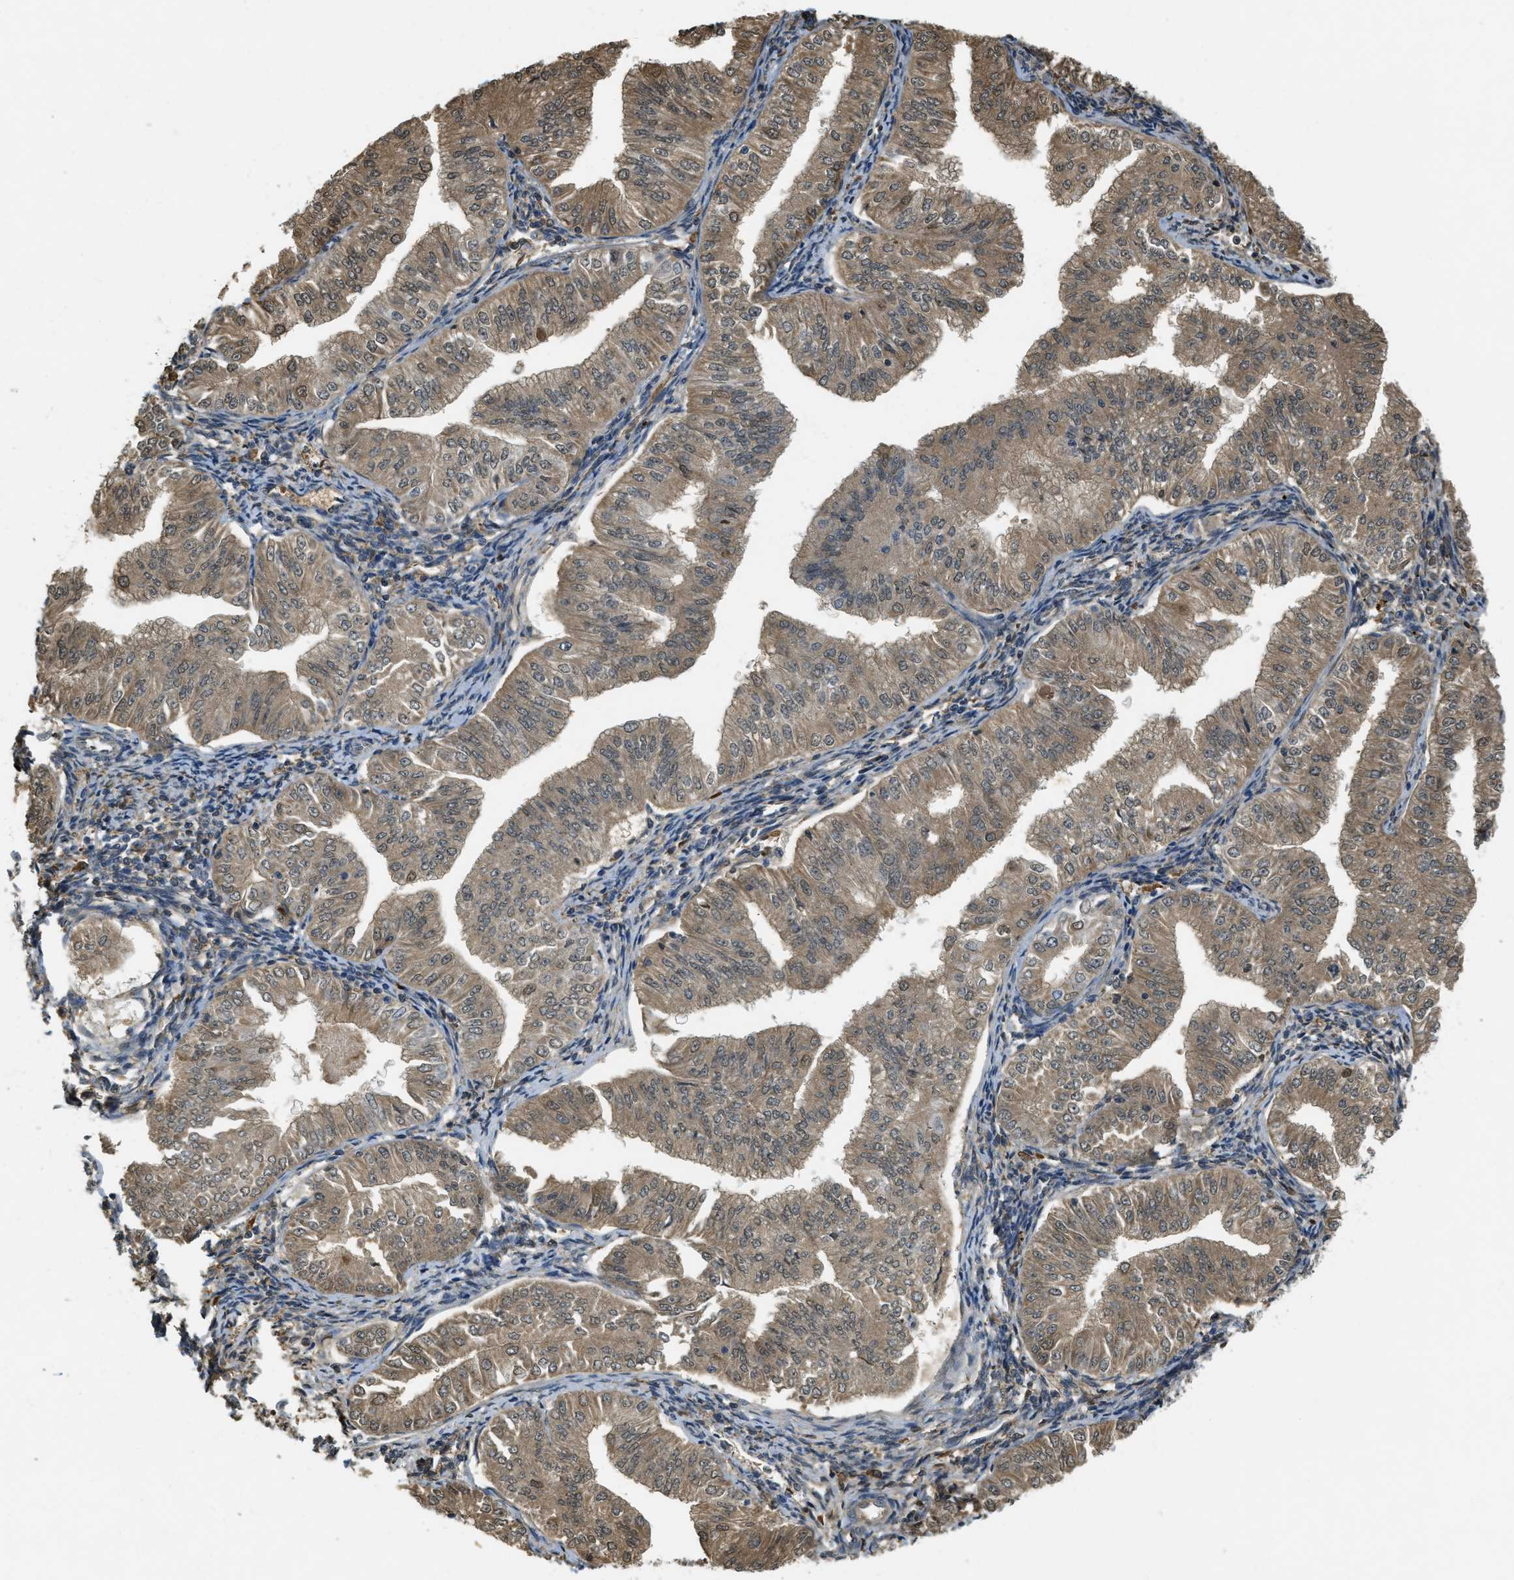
{"staining": {"intensity": "moderate", "quantity": ">75%", "location": "cytoplasmic/membranous,nuclear"}, "tissue": "endometrial cancer", "cell_type": "Tumor cells", "image_type": "cancer", "snomed": [{"axis": "morphology", "description": "Normal tissue, NOS"}, {"axis": "morphology", "description": "Adenocarcinoma, NOS"}, {"axis": "topography", "description": "Endometrium"}], "caption": "High-magnification brightfield microscopy of endometrial cancer (adenocarcinoma) stained with DAB (3,3'-diaminobenzidine) (brown) and counterstained with hematoxylin (blue). tumor cells exhibit moderate cytoplasmic/membranous and nuclear positivity is seen in approximately>75% of cells. The staining is performed using DAB brown chromogen to label protein expression. The nuclei are counter-stained blue using hematoxylin.", "gene": "PRTN3", "patient": {"sex": "female", "age": 53}}